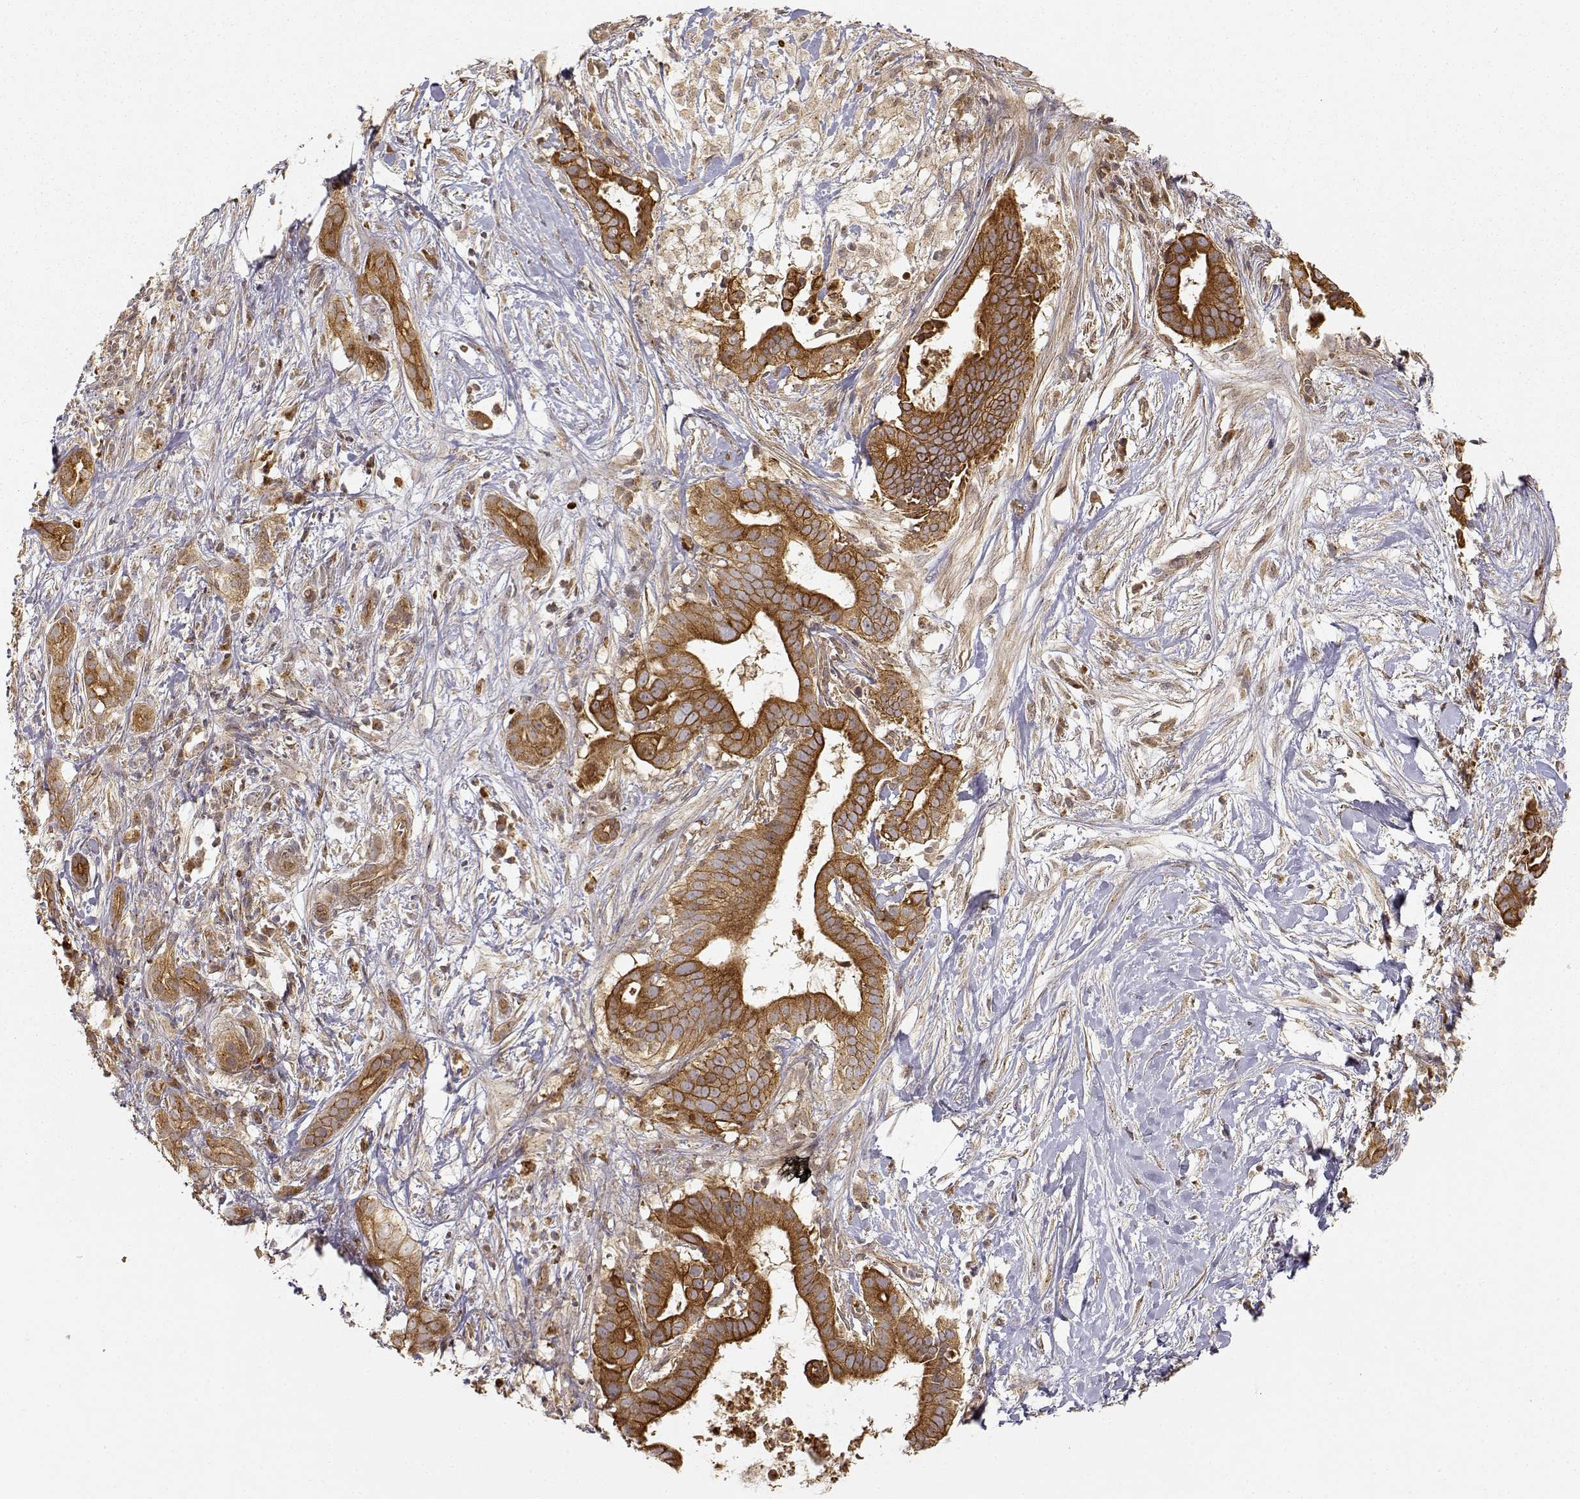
{"staining": {"intensity": "strong", "quantity": ">75%", "location": "cytoplasmic/membranous"}, "tissue": "pancreatic cancer", "cell_type": "Tumor cells", "image_type": "cancer", "snomed": [{"axis": "morphology", "description": "Adenocarcinoma, NOS"}, {"axis": "topography", "description": "Pancreas"}], "caption": "Tumor cells demonstrate high levels of strong cytoplasmic/membranous expression in approximately >75% of cells in pancreatic adenocarcinoma.", "gene": "CDK5RAP2", "patient": {"sex": "male", "age": 61}}